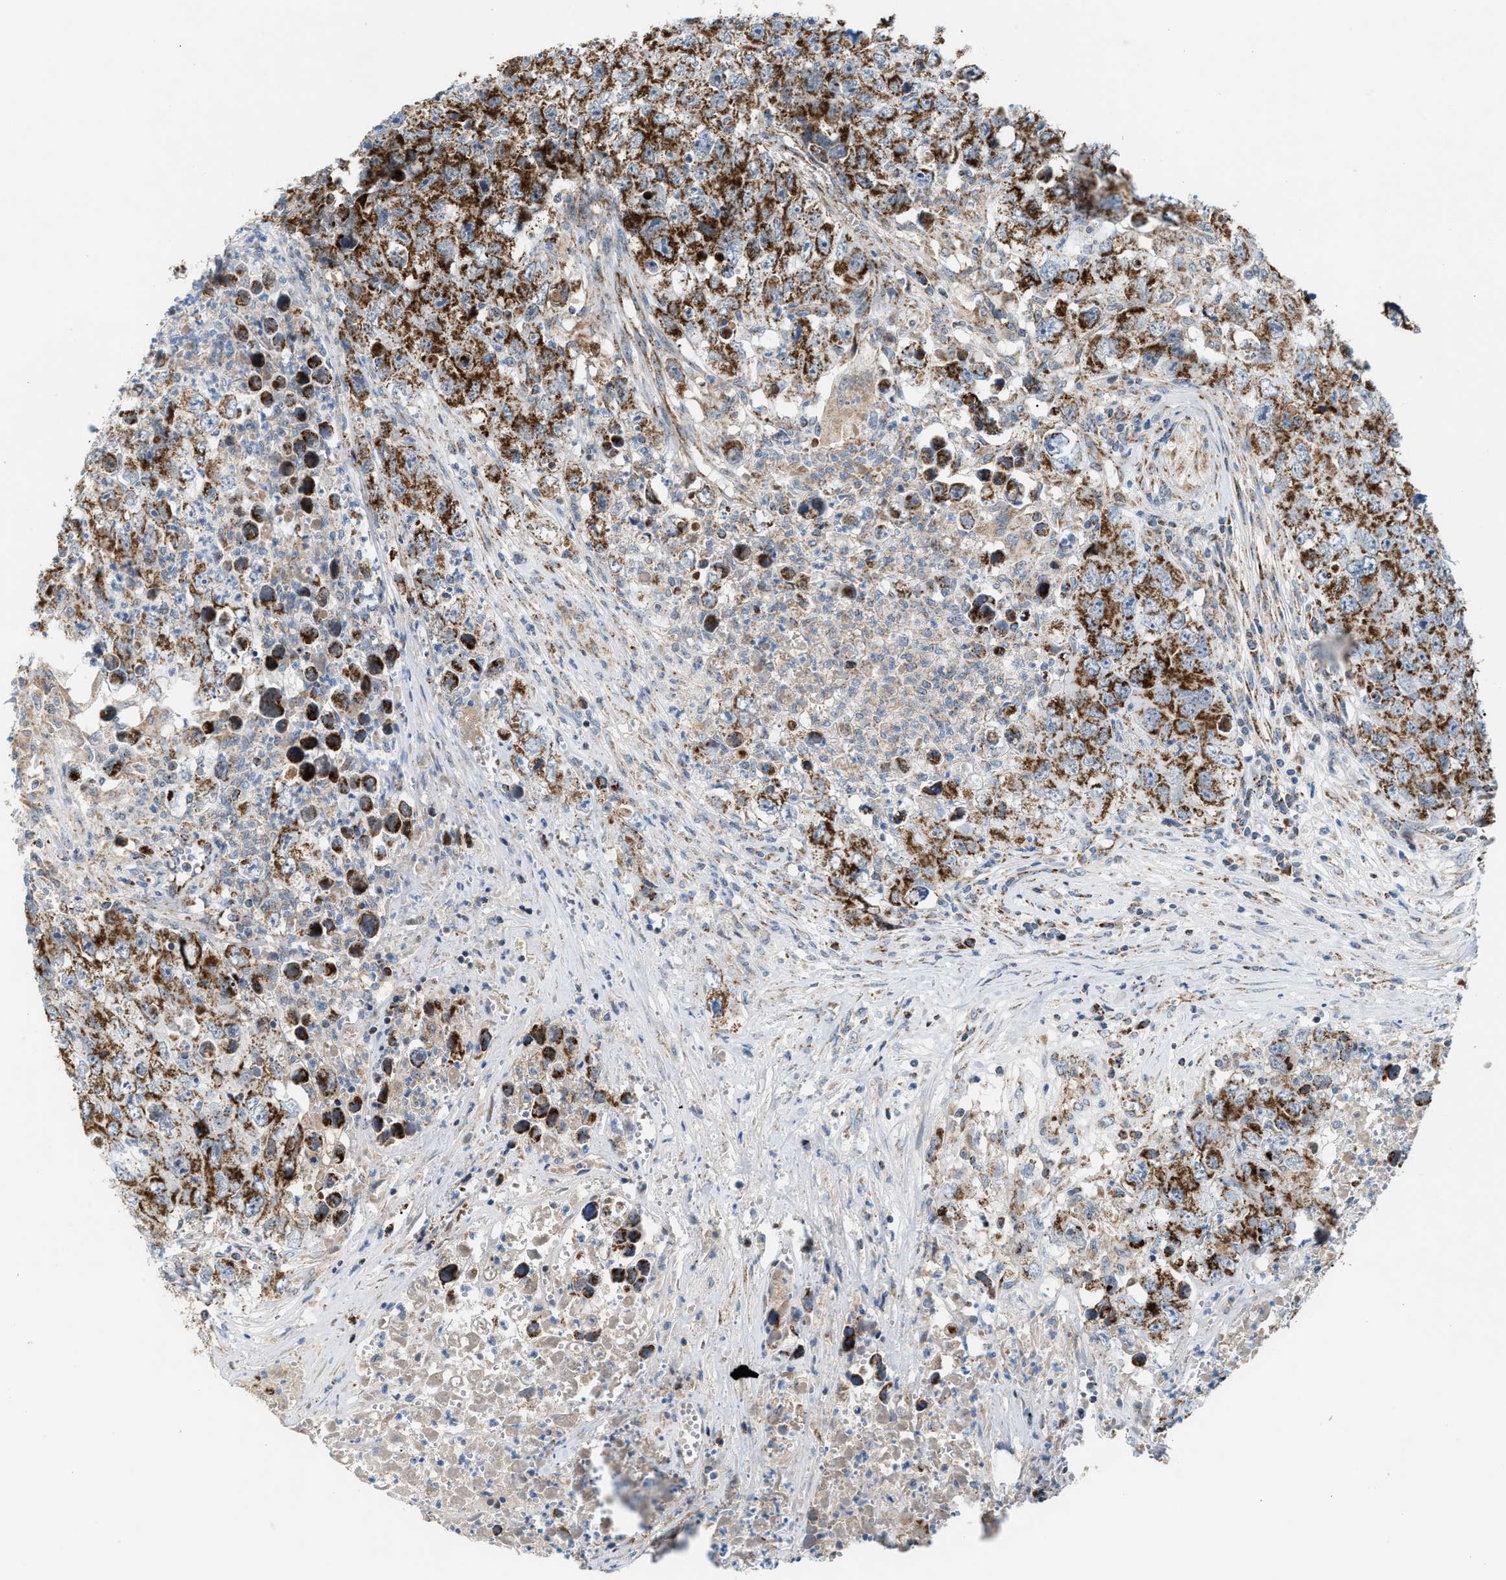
{"staining": {"intensity": "moderate", "quantity": ">75%", "location": "cytoplasmic/membranous"}, "tissue": "testis cancer", "cell_type": "Tumor cells", "image_type": "cancer", "snomed": [{"axis": "morphology", "description": "Seminoma, NOS"}, {"axis": "morphology", "description": "Carcinoma, Embryonal, NOS"}, {"axis": "topography", "description": "Testis"}], "caption": "Protein expression analysis of human testis cancer reveals moderate cytoplasmic/membranous expression in about >75% of tumor cells.", "gene": "PMPCA", "patient": {"sex": "male", "age": 43}}